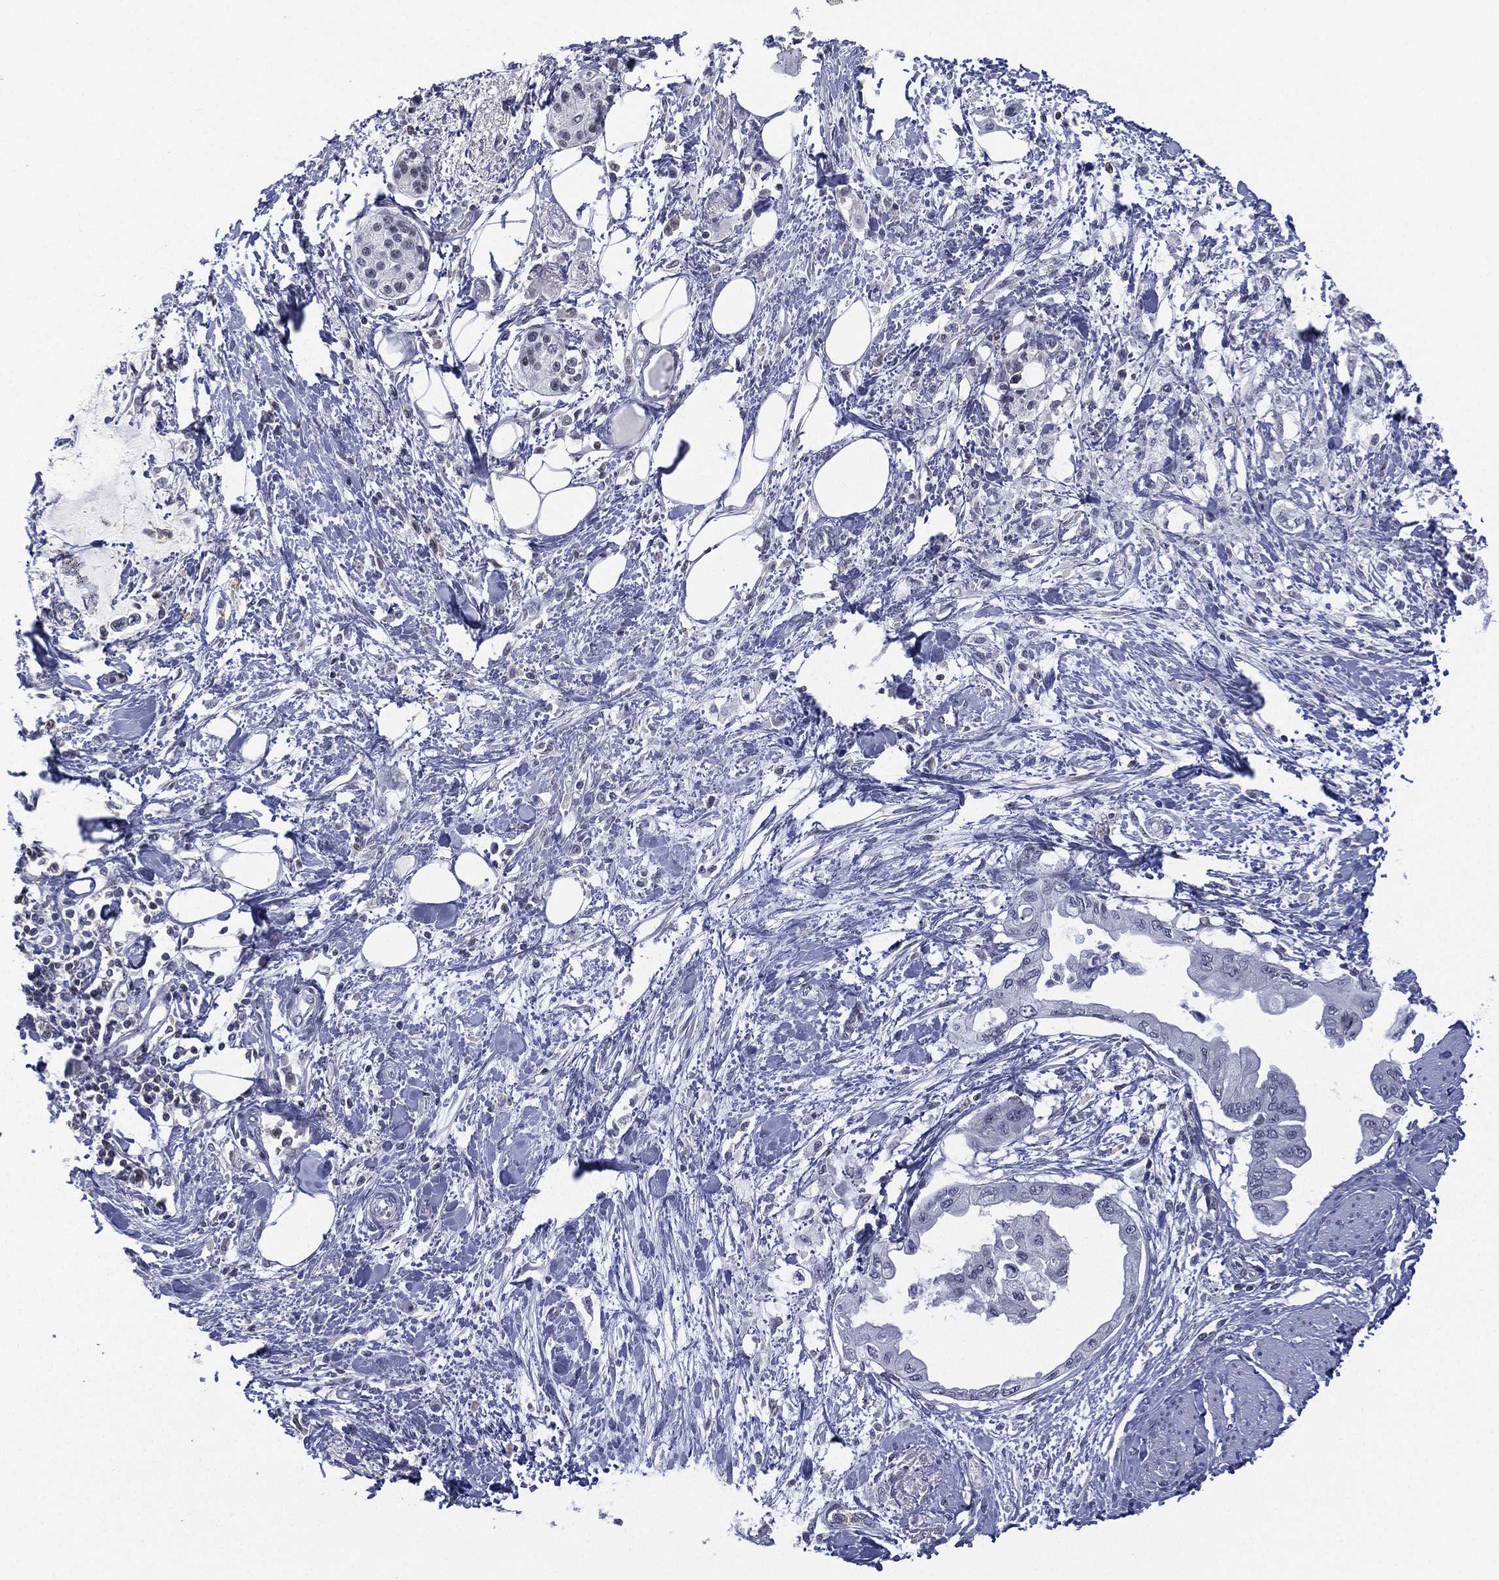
{"staining": {"intensity": "negative", "quantity": "none", "location": "none"}, "tissue": "pancreatic cancer", "cell_type": "Tumor cells", "image_type": "cancer", "snomed": [{"axis": "morphology", "description": "Normal tissue, NOS"}, {"axis": "morphology", "description": "Adenocarcinoma, NOS"}, {"axis": "topography", "description": "Pancreas"}, {"axis": "topography", "description": "Duodenum"}], "caption": "Micrograph shows no significant protein expression in tumor cells of pancreatic cancer. (DAB IHC visualized using brightfield microscopy, high magnification).", "gene": "ZNF711", "patient": {"sex": "female", "age": 60}}